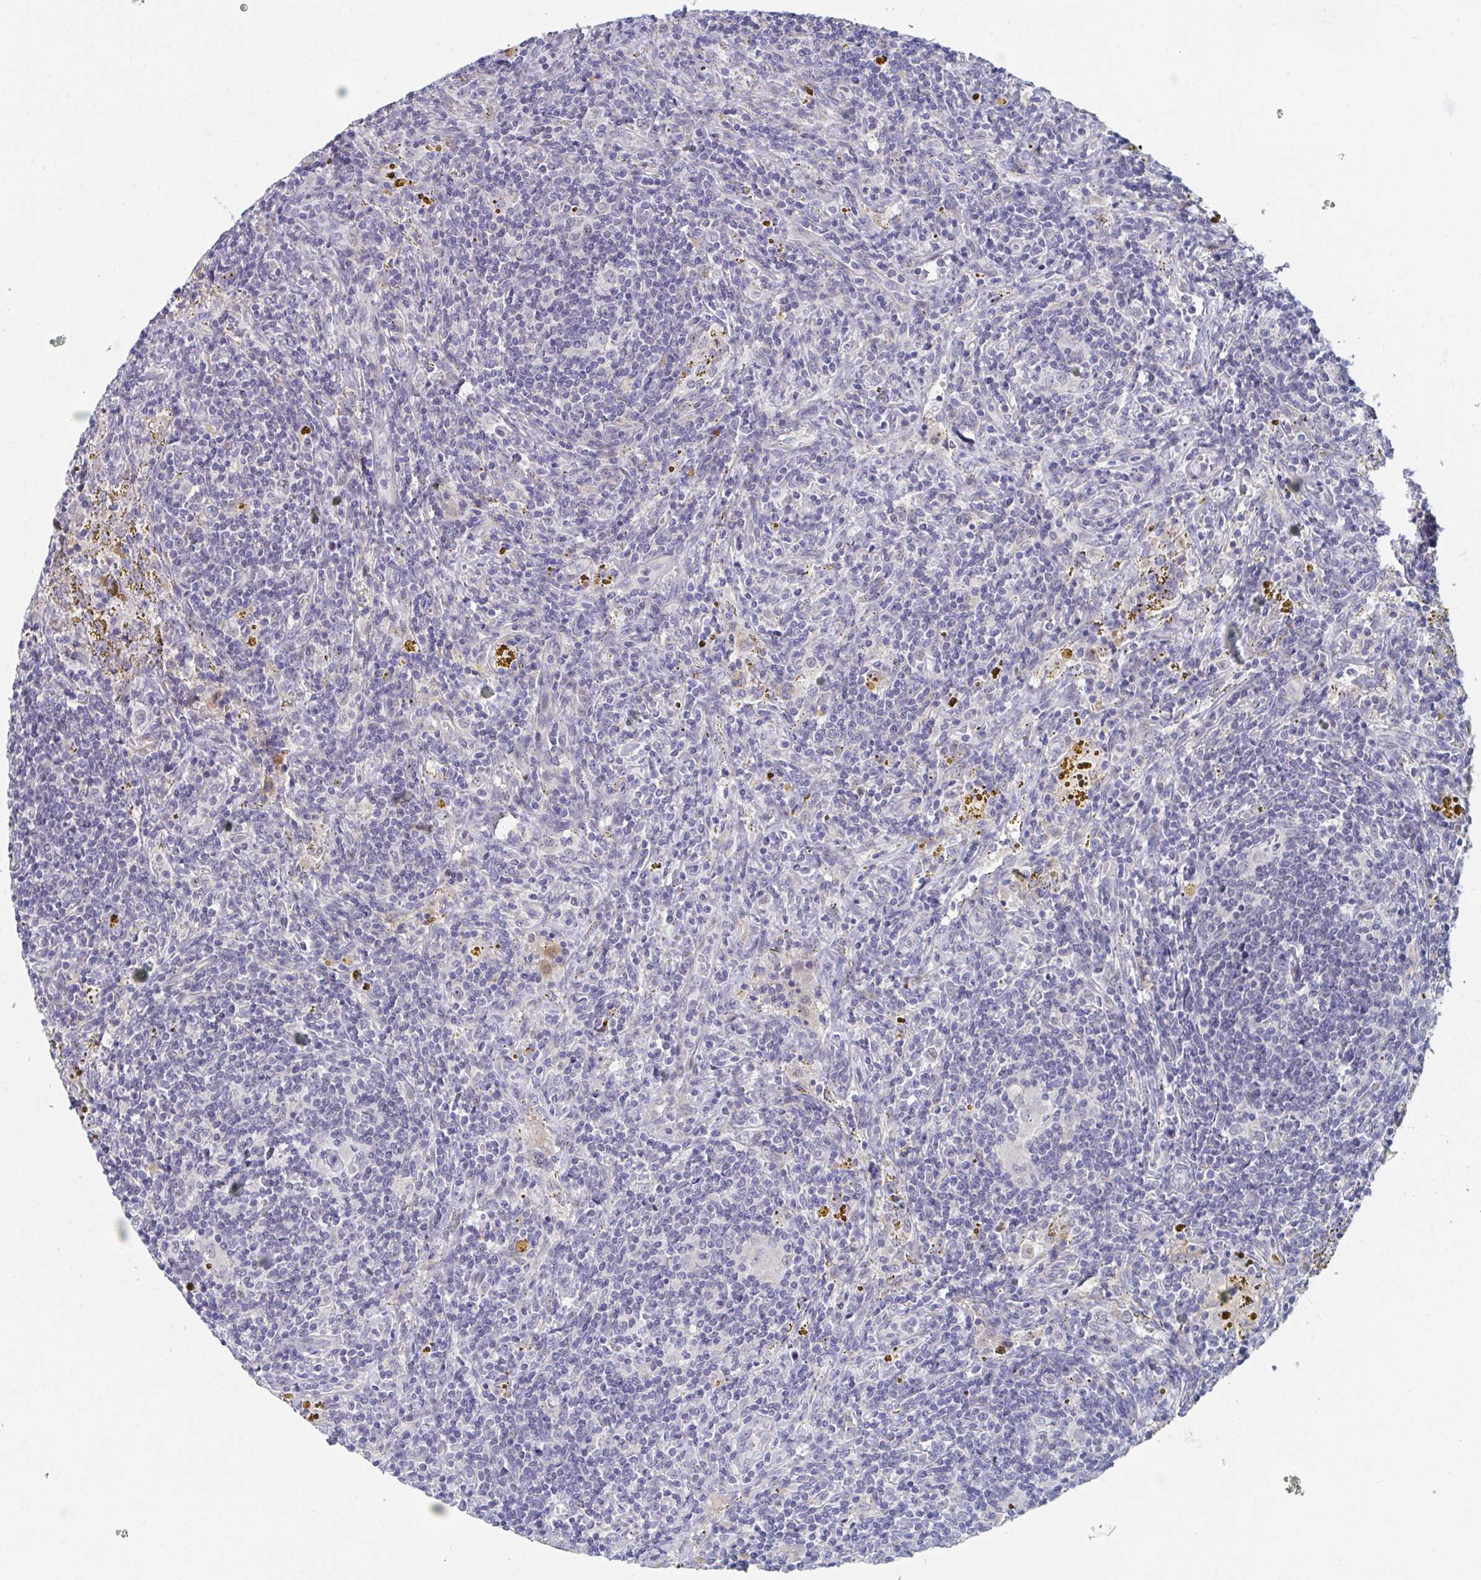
{"staining": {"intensity": "negative", "quantity": "none", "location": "none"}, "tissue": "lymphoma", "cell_type": "Tumor cells", "image_type": "cancer", "snomed": [{"axis": "morphology", "description": "Malignant lymphoma, non-Hodgkin's type, Low grade"}, {"axis": "topography", "description": "Spleen"}], "caption": "High power microscopy photomicrograph of an IHC micrograph of lymphoma, revealing no significant expression in tumor cells.", "gene": "CENPT", "patient": {"sex": "female", "age": 70}}